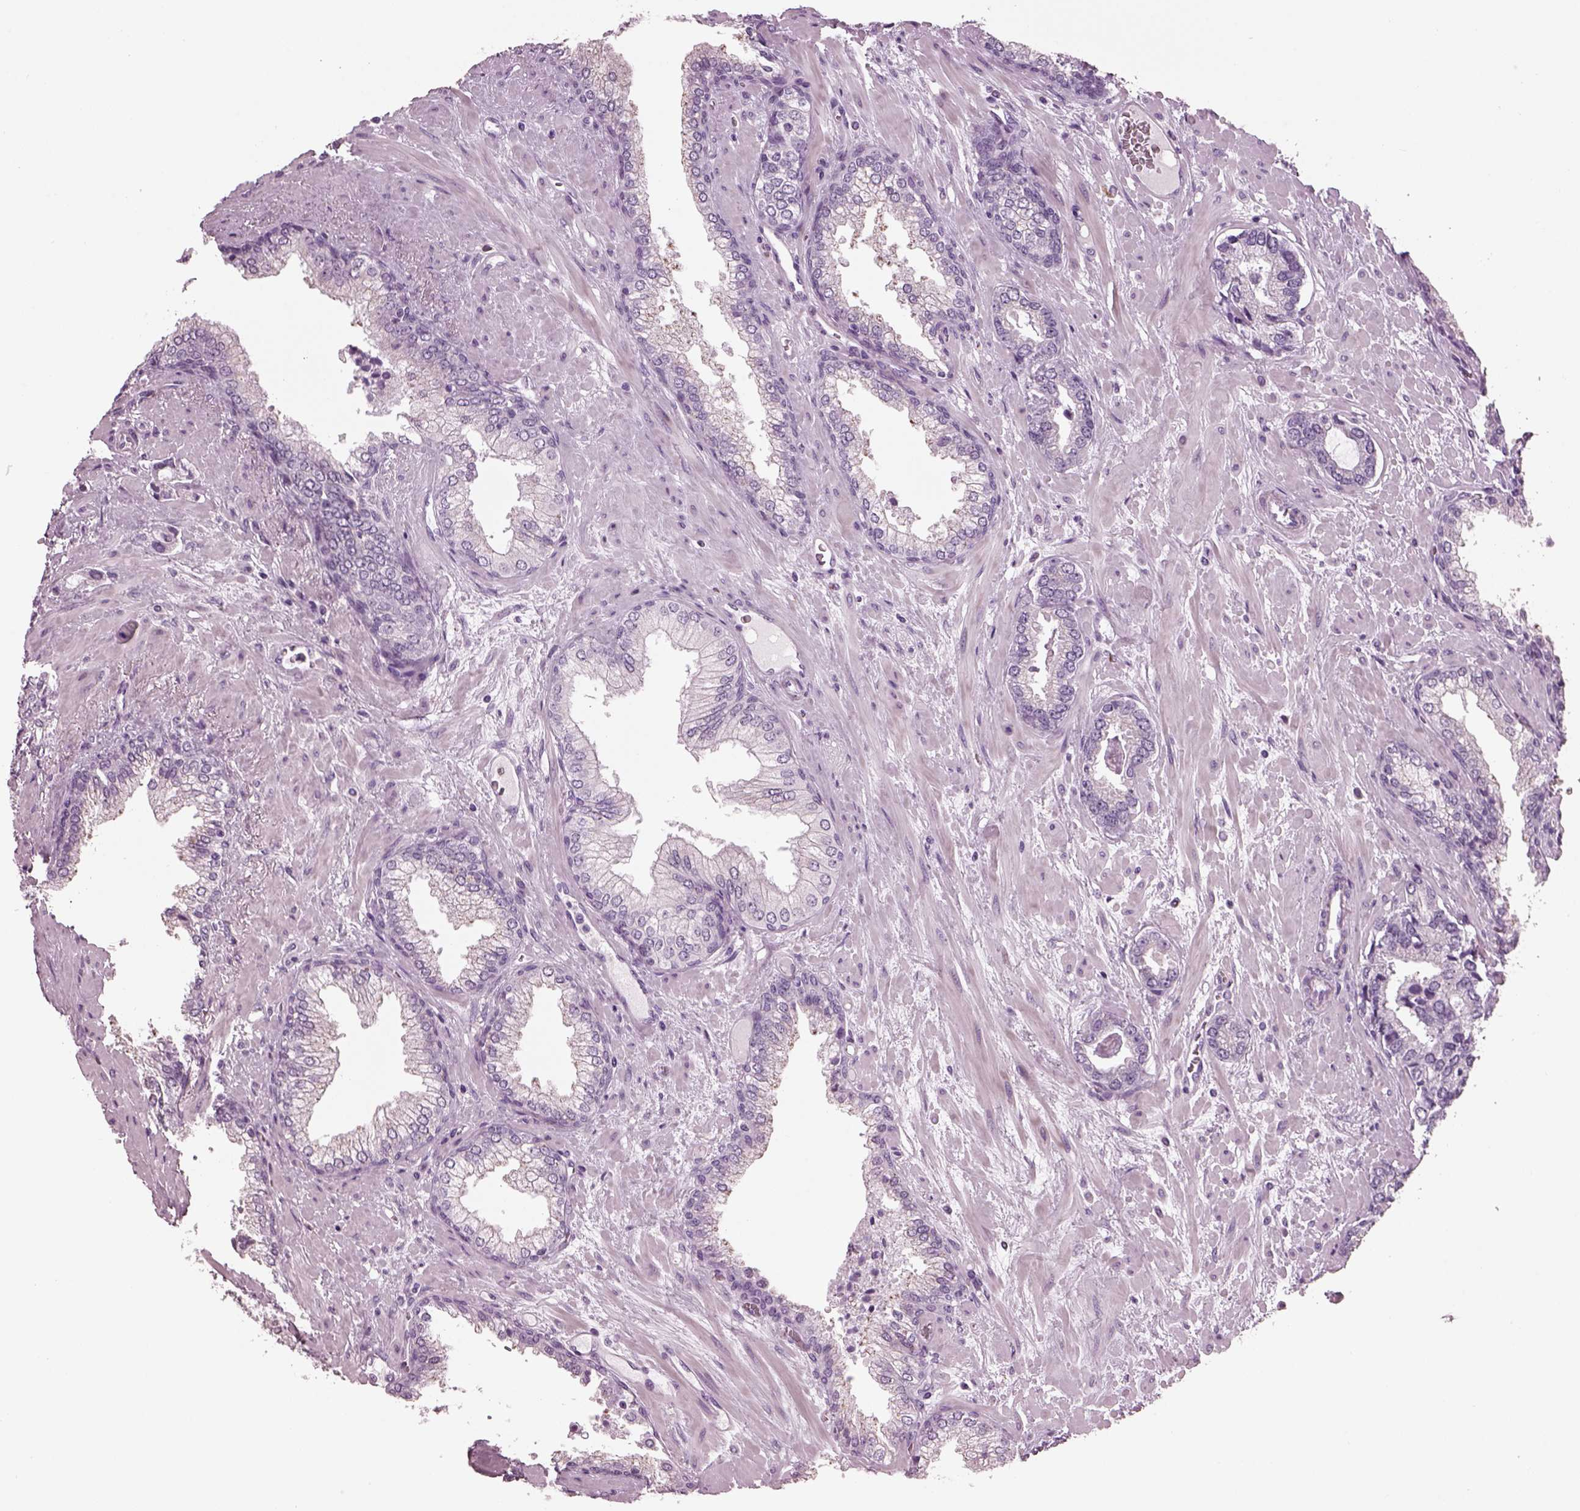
{"staining": {"intensity": "negative", "quantity": "none", "location": "none"}, "tissue": "prostate cancer", "cell_type": "Tumor cells", "image_type": "cancer", "snomed": [{"axis": "morphology", "description": "Adenocarcinoma, Low grade"}, {"axis": "topography", "description": "Prostate"}], "caption": "Prostate cancer was stained to show a protein in brown. There is no significant positivity in tumor cells.", "gene": "PRR9", "patient": {"sex": "male", "age": 61}}